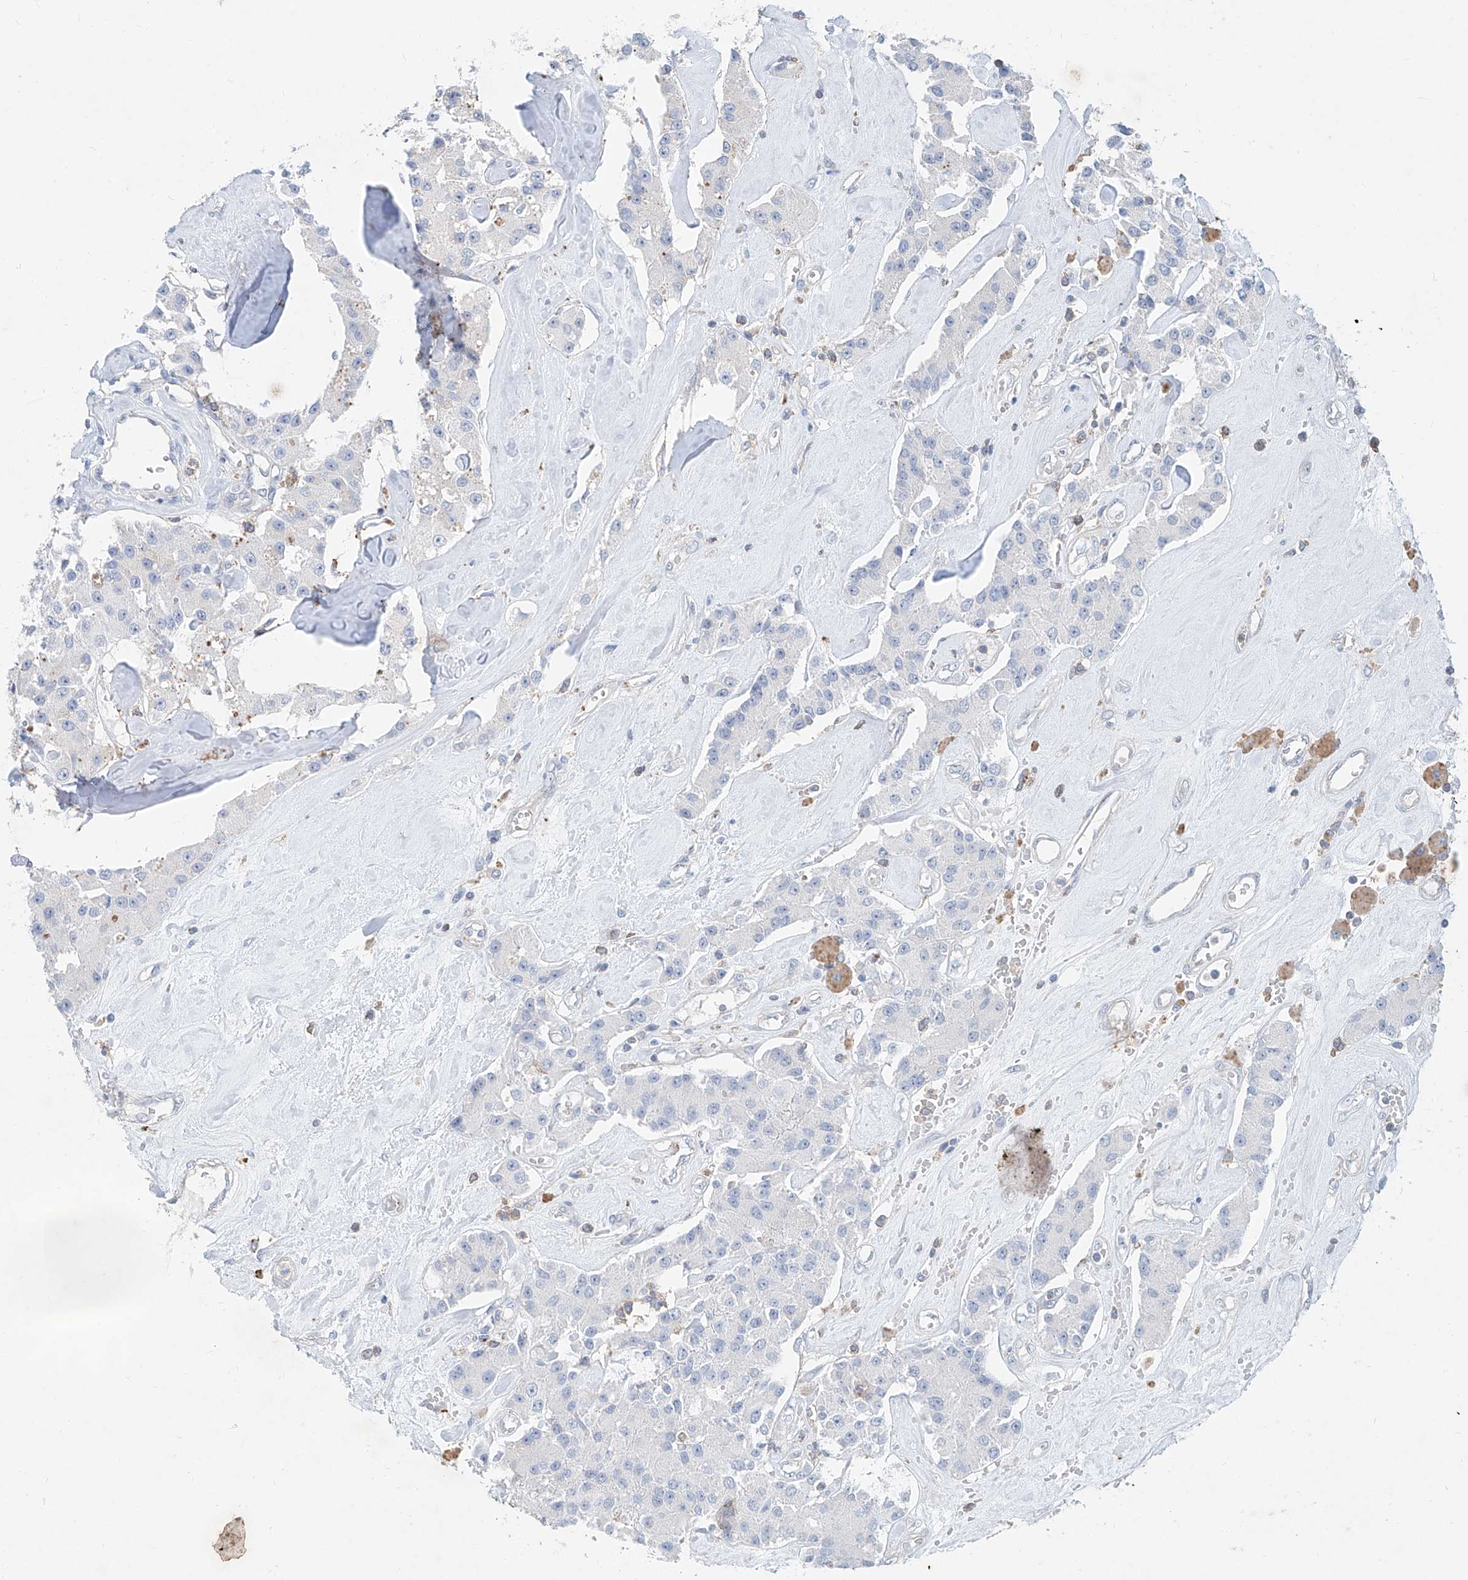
{"staining": {"intensity": "negative", "quantity": "none", "location": "none"}, "tissue": "carcinoid", "cell_type": "Tumor cells", "image_type": "cancer", "snomed": [{"axis": "morphology", "description": "Carcinoid, malignant, NOS"}, {"axis": "topography", "description": "Pancreas"}], "caption": "Malignant carcinoid stained for a protein using immunohistochemistry (IHC) shows no staining tumor cells.", "gene": "ANKRD34A", "patient": {"sex": "male", "age": 41}}